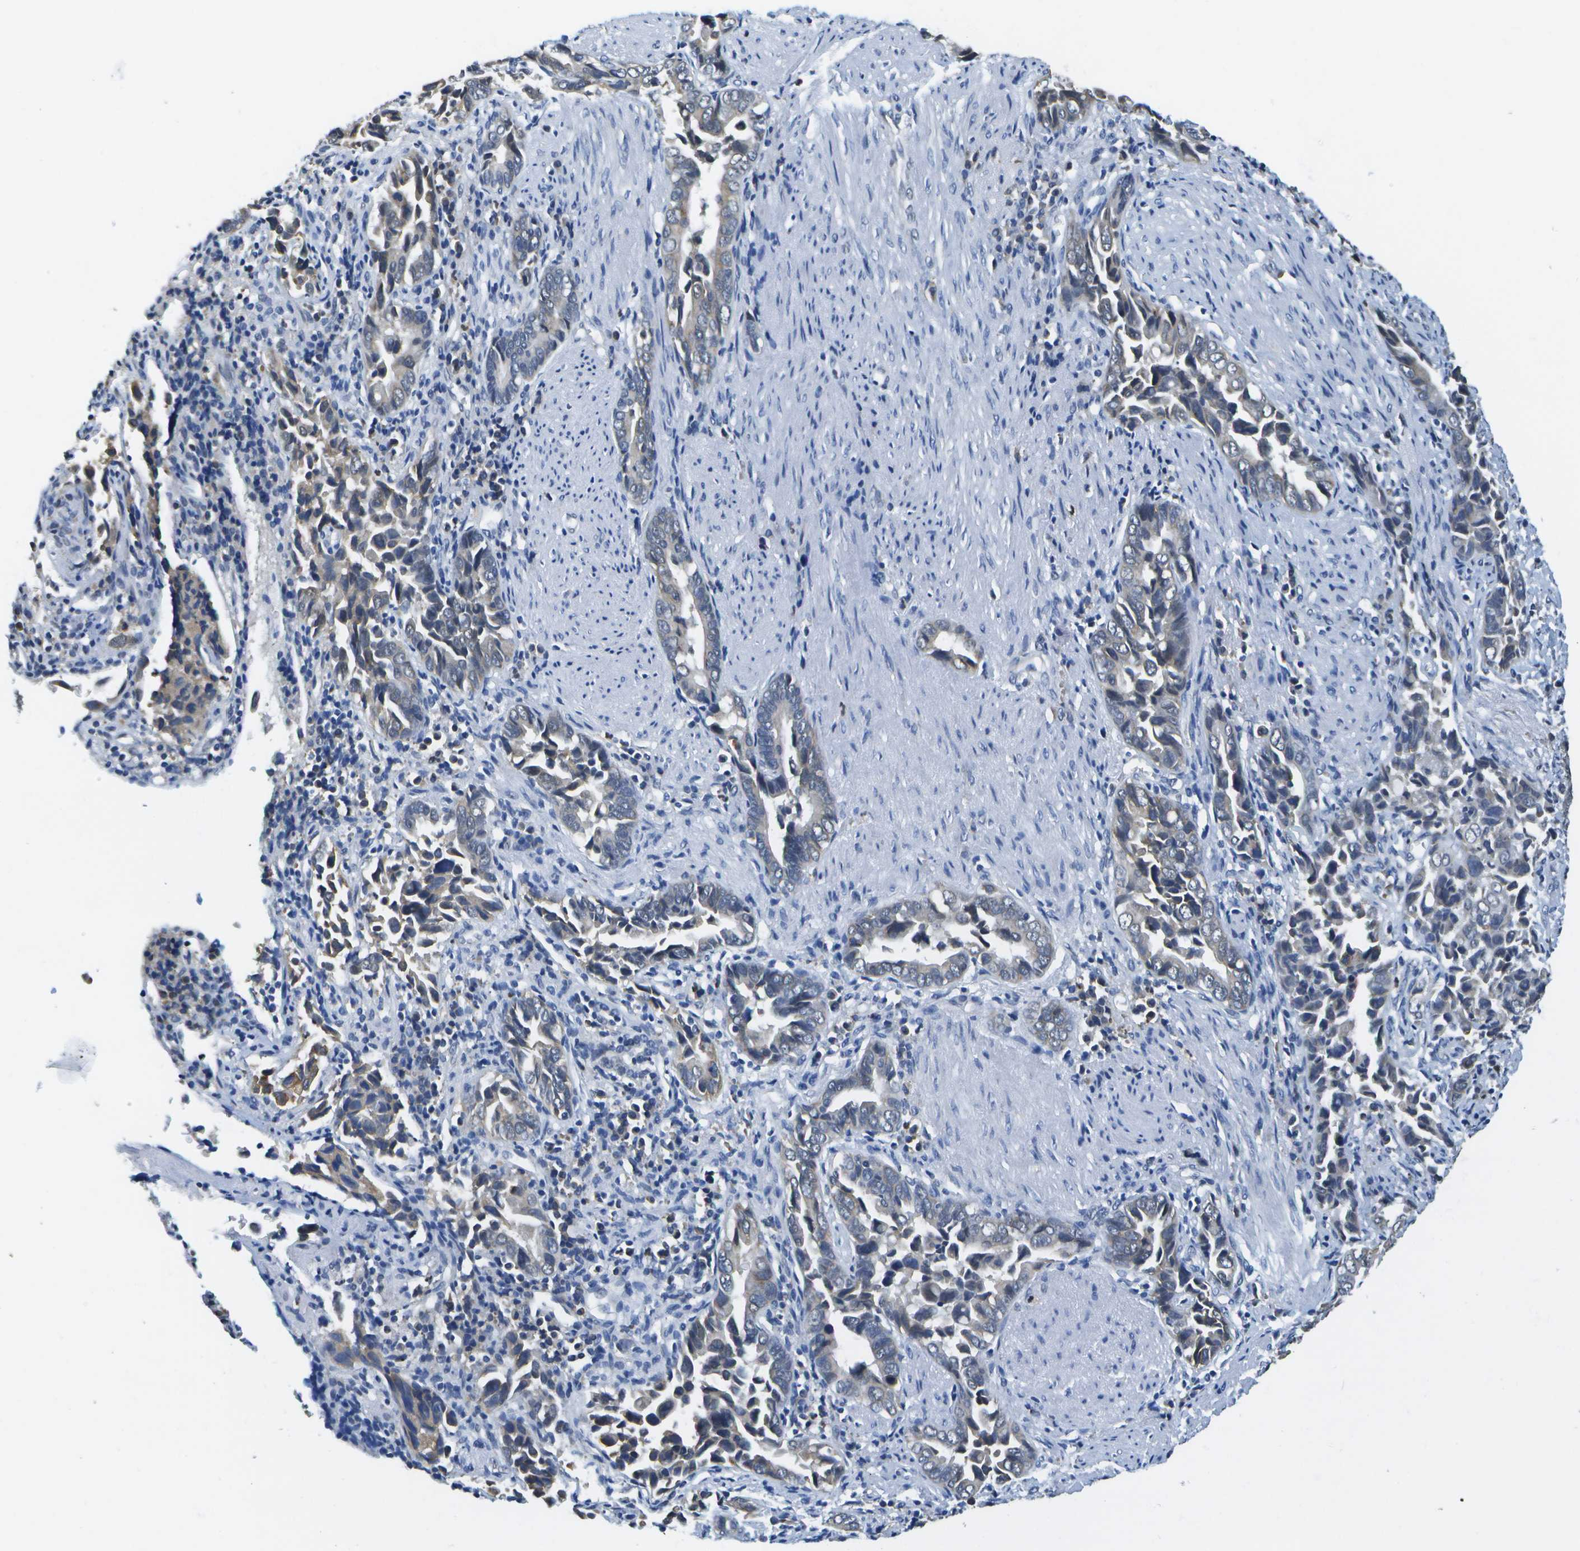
{"staining": {"intensity": "negative", "quantity": "none", "location": "none"}, "tissue": "liver cancer", "cell_type": "Tumor cells", "image_type": "cancer", "snomed": [{"axis": "morphology", "description": "Cholangiocarcinoma"}, {"axis": "topography", "description": "Liver"}], "caption": "Tumor cells show no significant staining in liver cholangiocarcinoma.", "gene": "DSE", "patient": {"sex": "female", "age": 79}}